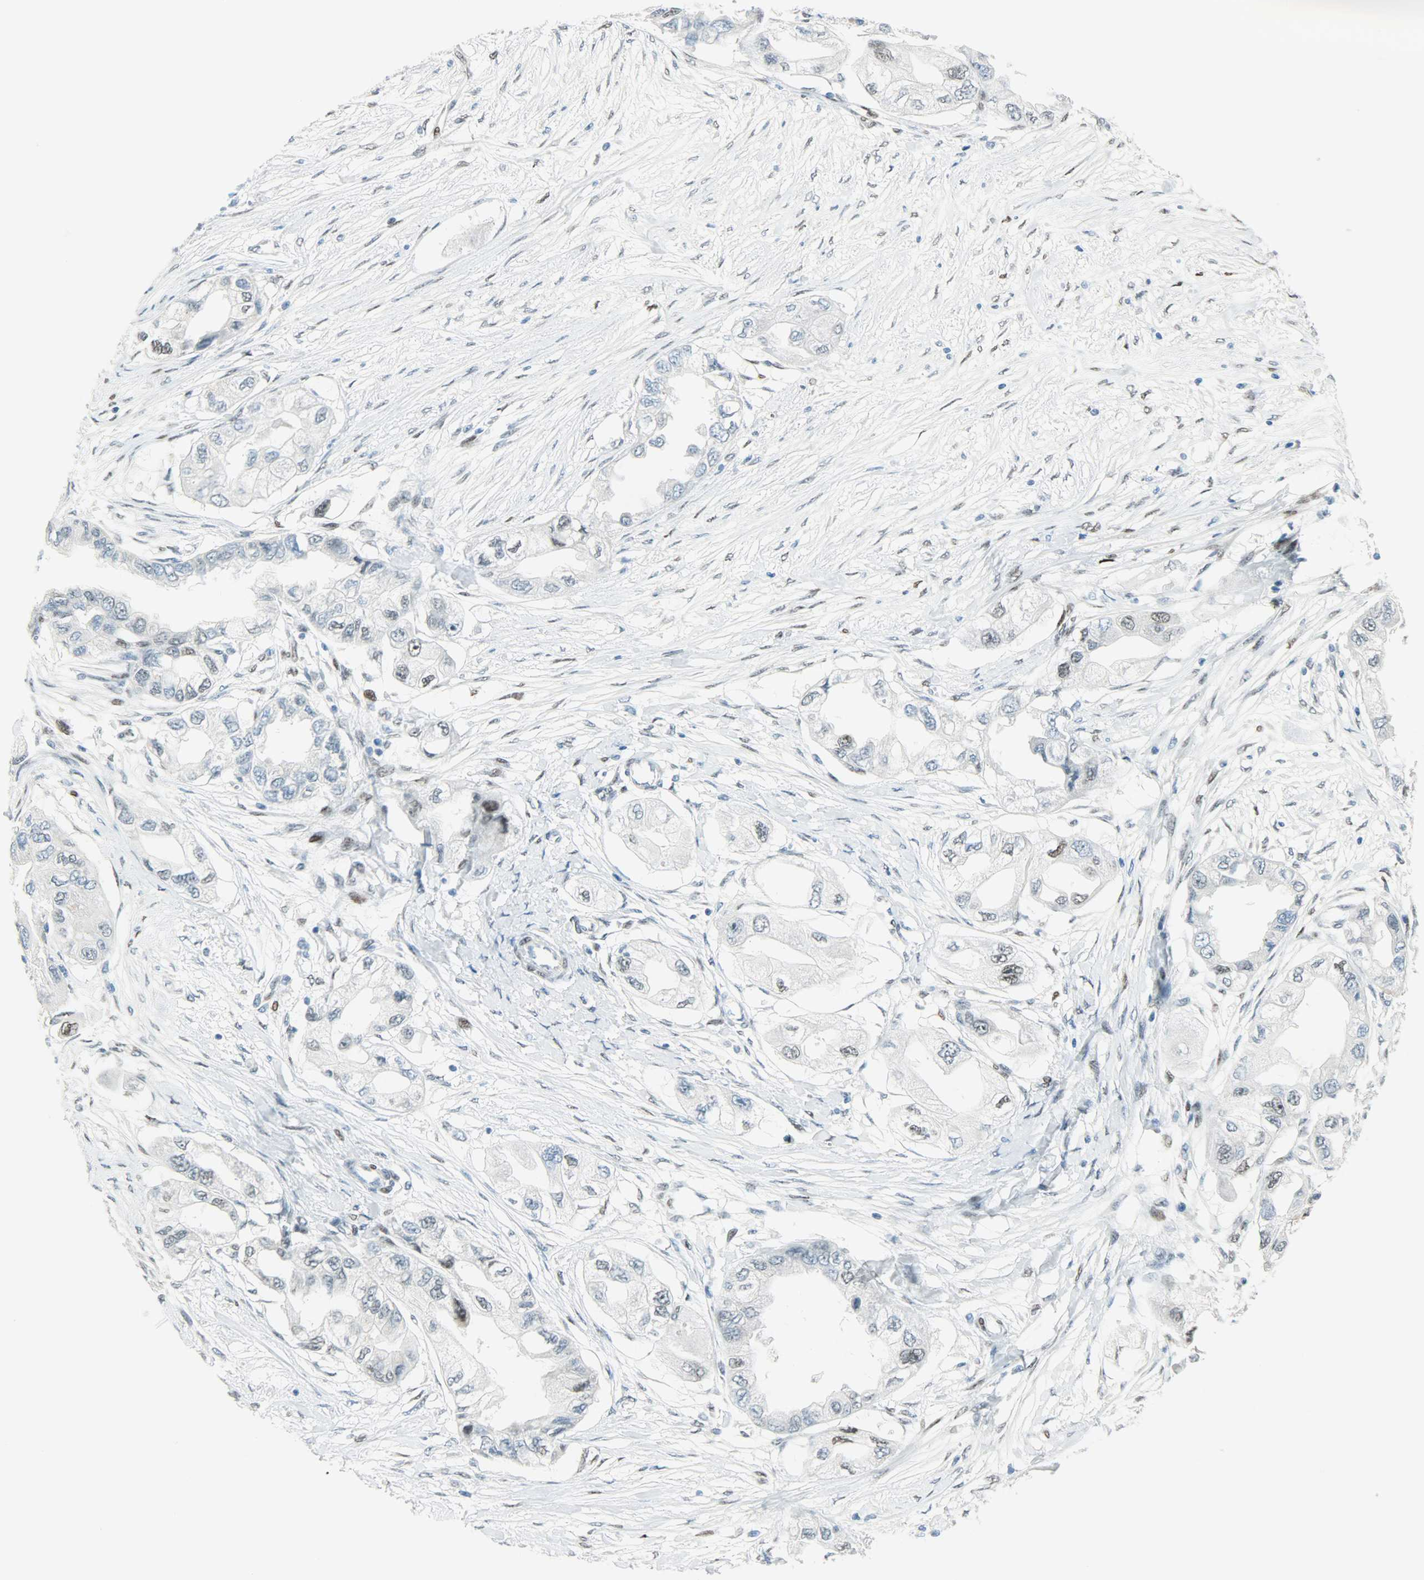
{"staining": {"intensity": "weak", "quantity": "<25%", "location": "nuclear"}, "tissue": "endometrial cancer", "cell_type": "Tumor cells", "image_type": "cancer", "snomed": [{"axis": "morphology", "description": "Adenocarcinoma, NOS"}, {"axis": "topography", "description": "Endometrium"}], "caption": "Tumor cells are negative for brown protein staining in endometrial adenocarcinoma. (Immunohistochemistry (ihc), brightfield microscopy, high magnification).", "gene": "JUNB", "patient": {"sex": "female", "age": 67}}